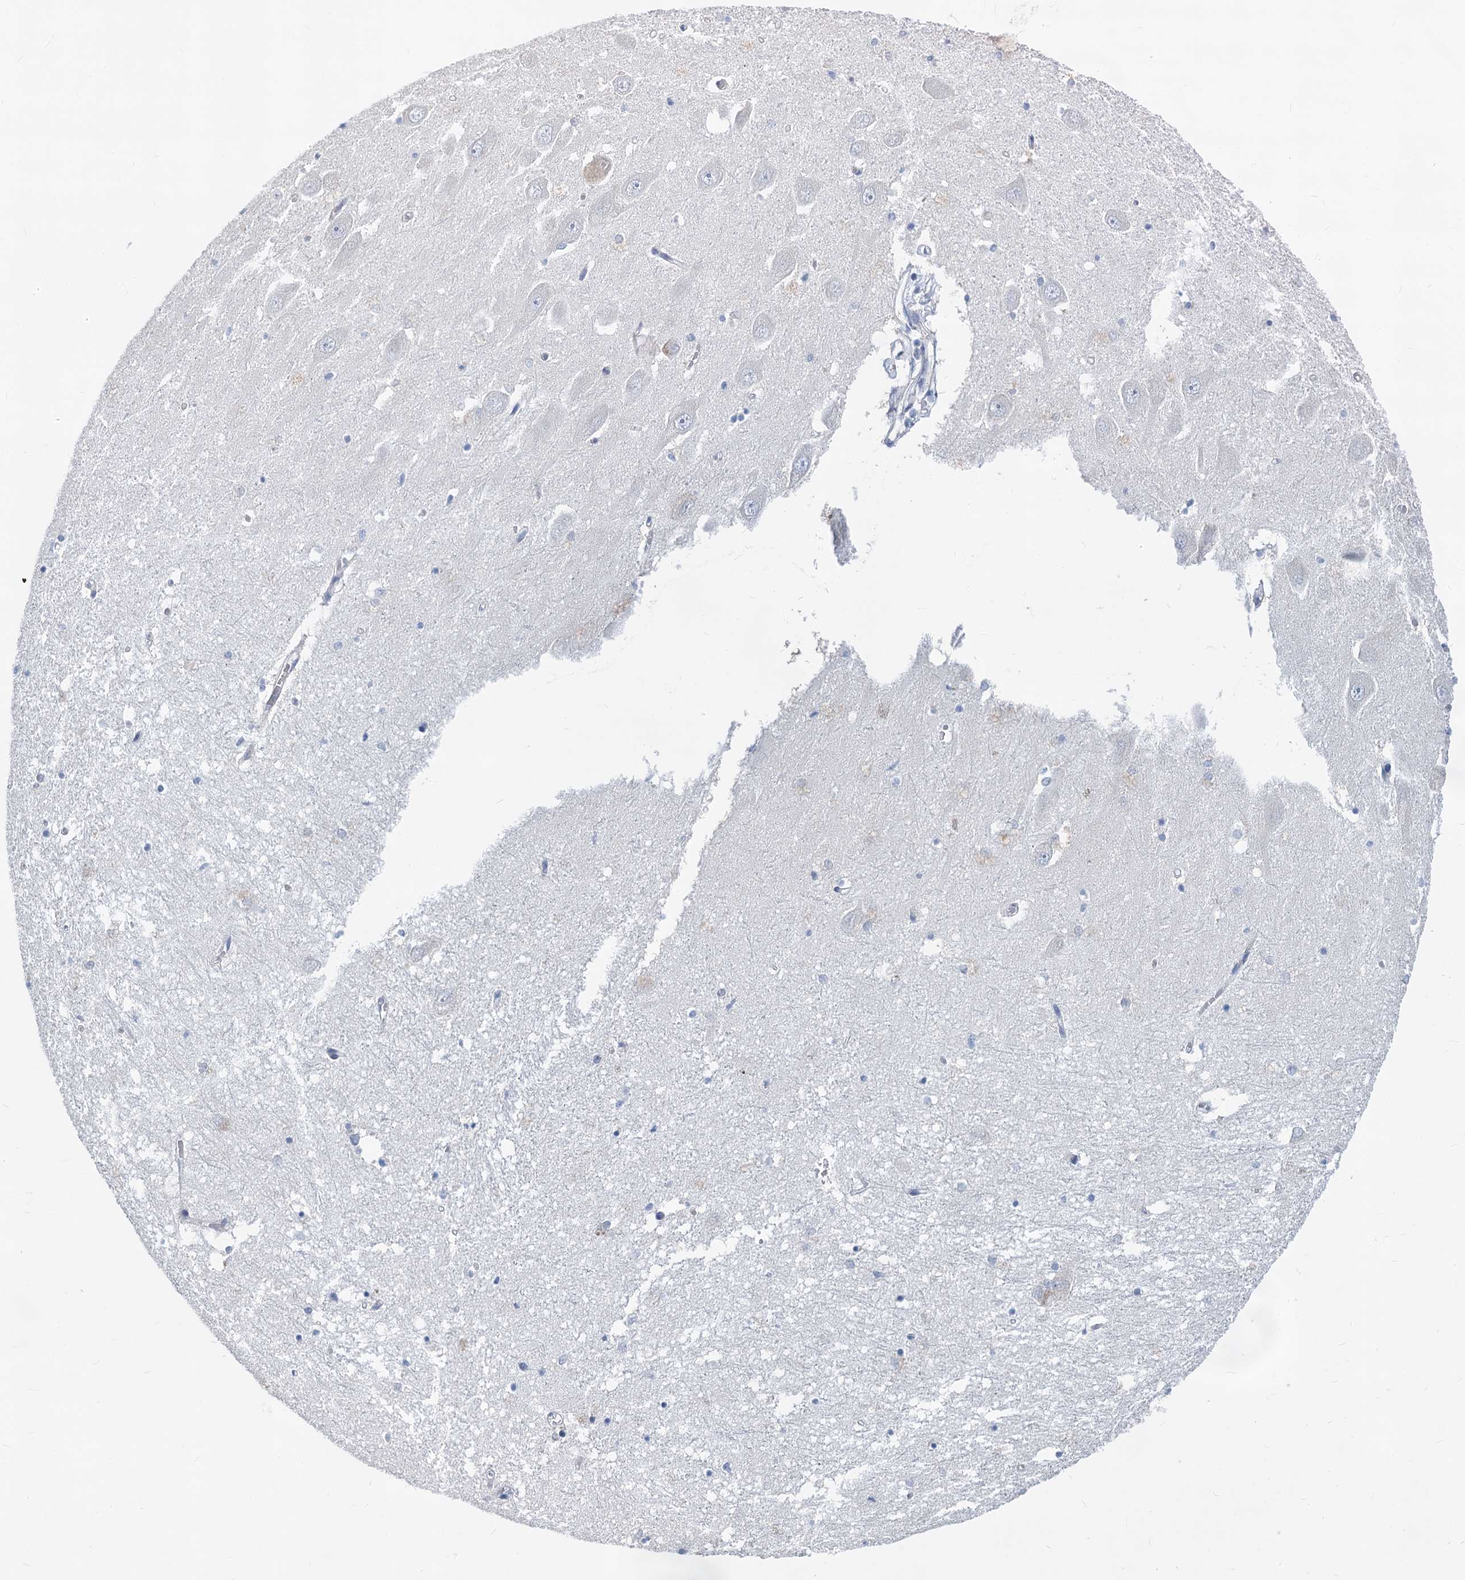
{"staining": {"intensity": "moderate", "quantity": "<25%", "location": "cytoplasmic/membranous"}, "tissue": "hippocampus", "cell_type": "Glial cells", "image_type": "normal", "snomed": [{"axis": "morphology", "description": "Normal tissue, NOS"}, {"axis": "topography", "description": "Hippocampus"}], "caption": "An IHC image of unremarkable tissue is shown. Protein staining in brown shows moderate cytoplasmic/membranous positivity in hippocampus within glial cells. Nuclei are stained in blue.", "gene": "GSTM3", "patient": {"sex": "male", "age": 70}}